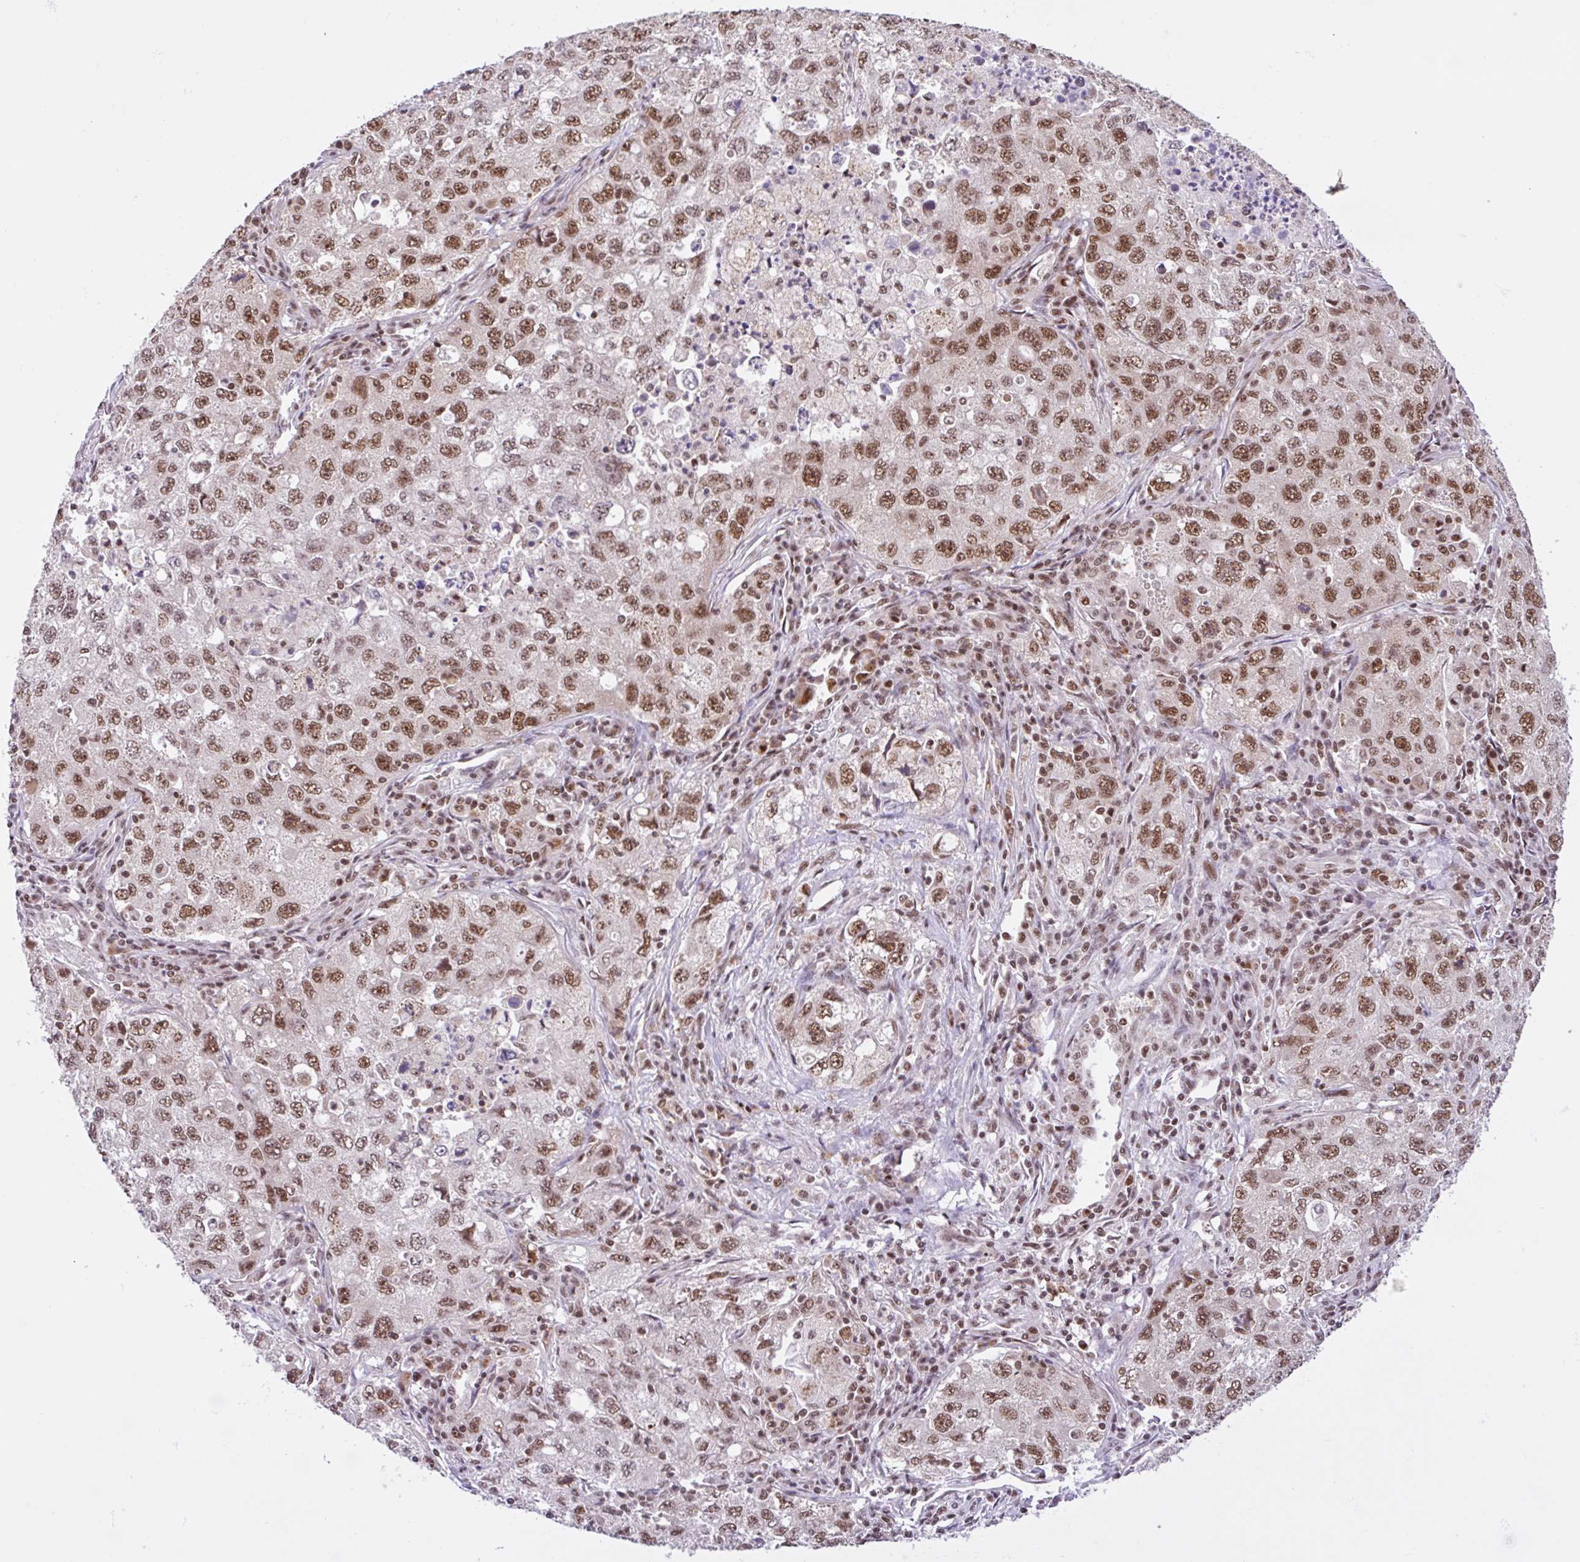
{"staining": {"intensity": "moderate", "quantity": ">75%", "location": "nuclear"}, "tissue": "lung cancer", "cell_type": "Tumor cells", "image_type": "cancer", "snomed": [{"axis": "morphology", "description": "Adenocarcinoma, NOS"}, {"axis": "topography", "description": "Lung"}], "caption": "Lung cancer was stained to show a protein in brown. There is medium levels of moderate nuclear expression in about >75% of tumor cells.", "gene": "CCDC12", "patient": {"sex": "female", "age": 57}}